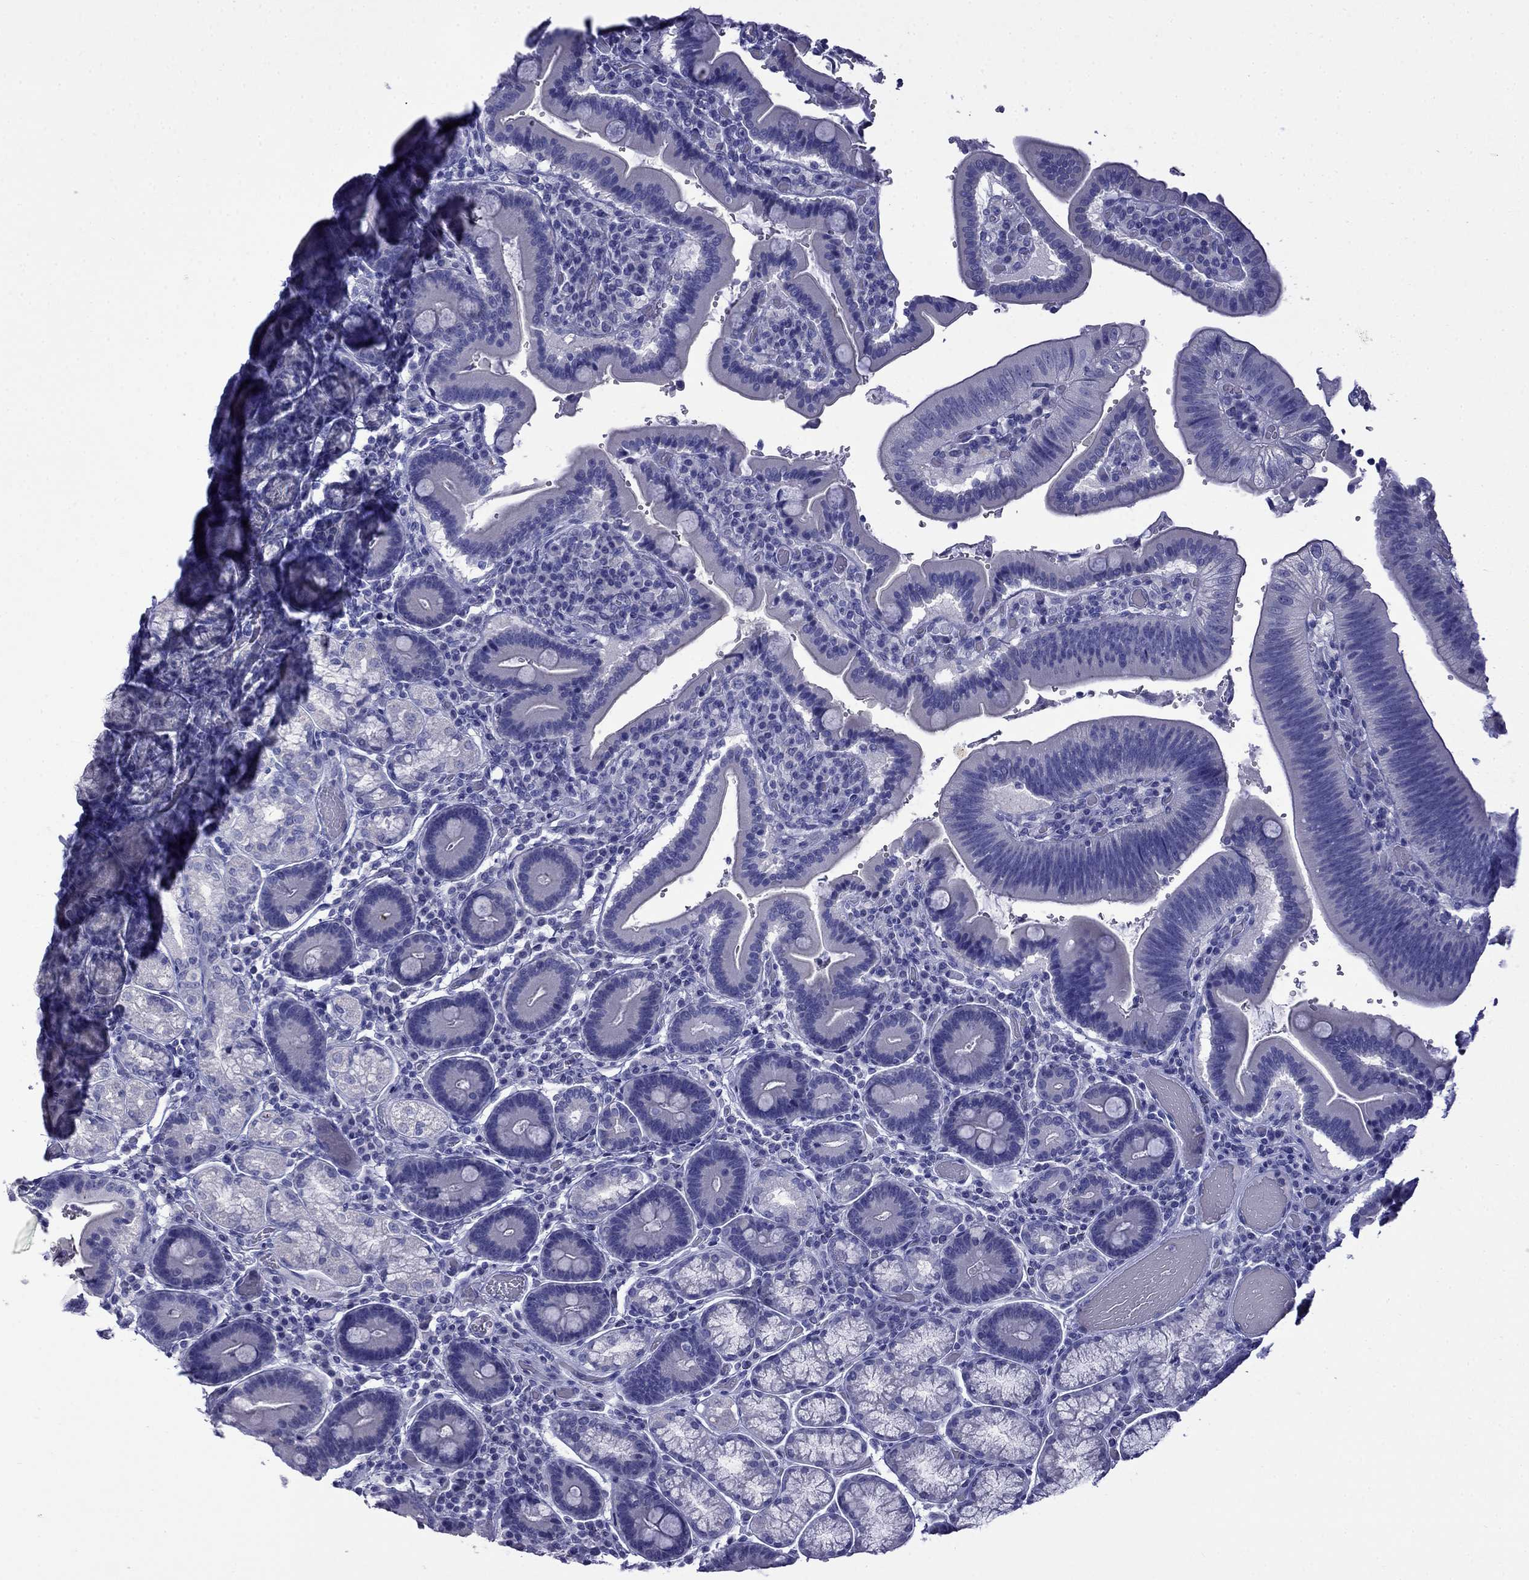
{"staining": {"intensity": "negative", "quantity": "none", "location": "none"}, "tissue": "duodenum", "cell_type": "Glandular cells", "image_type": "normal", "snomed": [{"axis": "morphology", "description": "Normal tissue, NOS"}, {"axis": "topography", "description": "Duodenum"}], "caption": "IHC of normal human duodenum exhibits no expression in glandular cells. Brightfield microscopy of immunohistochemistry (IHC) stained with DAB (3,3'-diaminobenzidine) (brown) and hematoxylin (blue), captured at high magnification.", "gene": "MYO15A", "patient": {"sex": "female", "age": 62}}